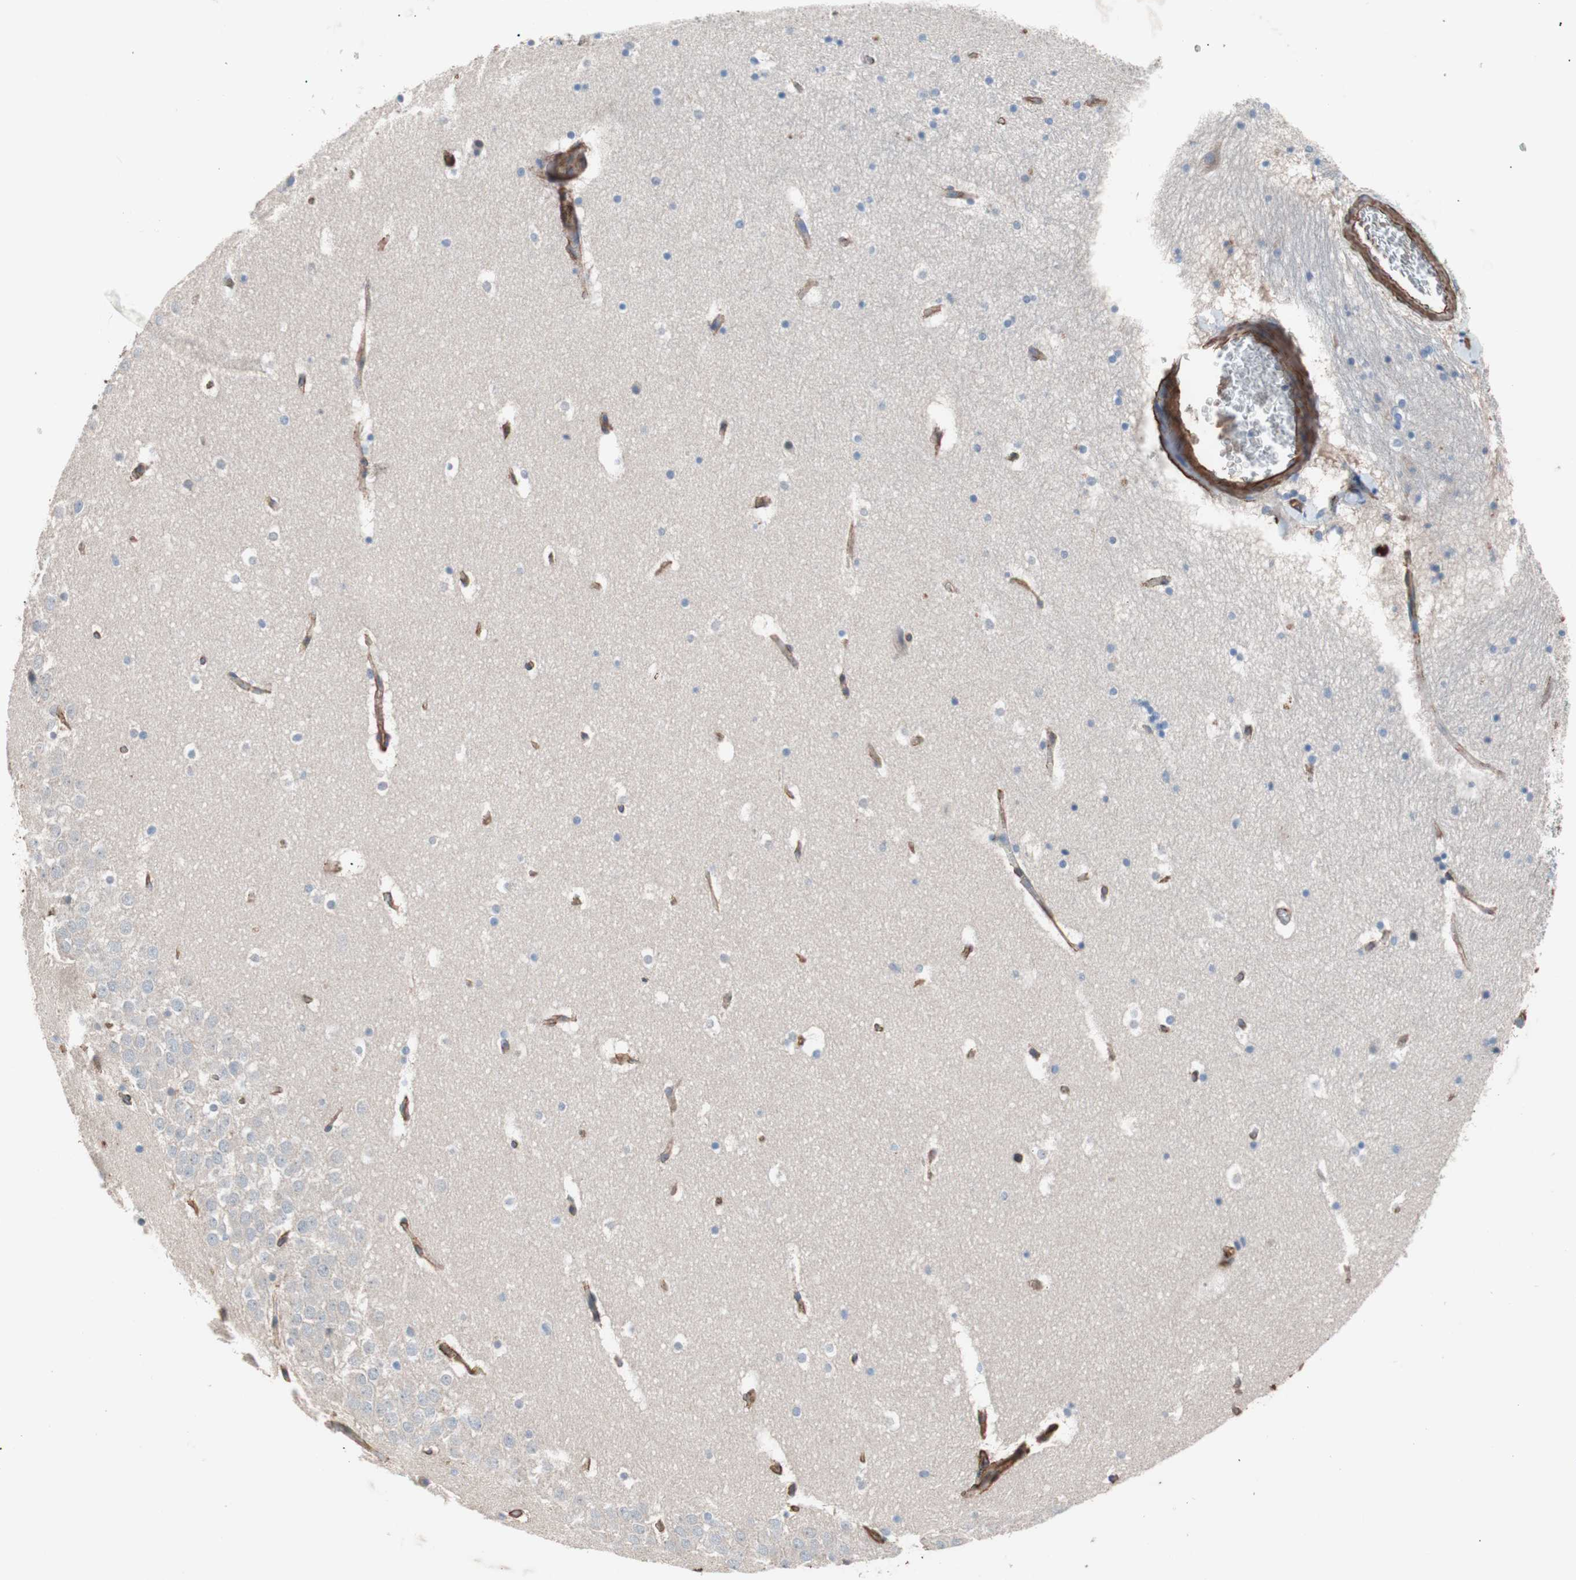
{"staining": {"intensity": "negative", "quantity": "none", "location": "none"}, "tissue": "hippocampus", "cell_type": "Glial cells", "image_type": "normal", "snomed": [{"axis": "morphology", "description": "Normal tissue, NOS"}, {"axis": "topography", "description": "Hippocampus"}], "caption": "Glial cells show no significant staining in normal hippocampus. (DAB (3,3'-diaminobenzidine) IHC, high magnification).", "gene": "SPINT1", "patient": {"sex": "male", "age": 45}}